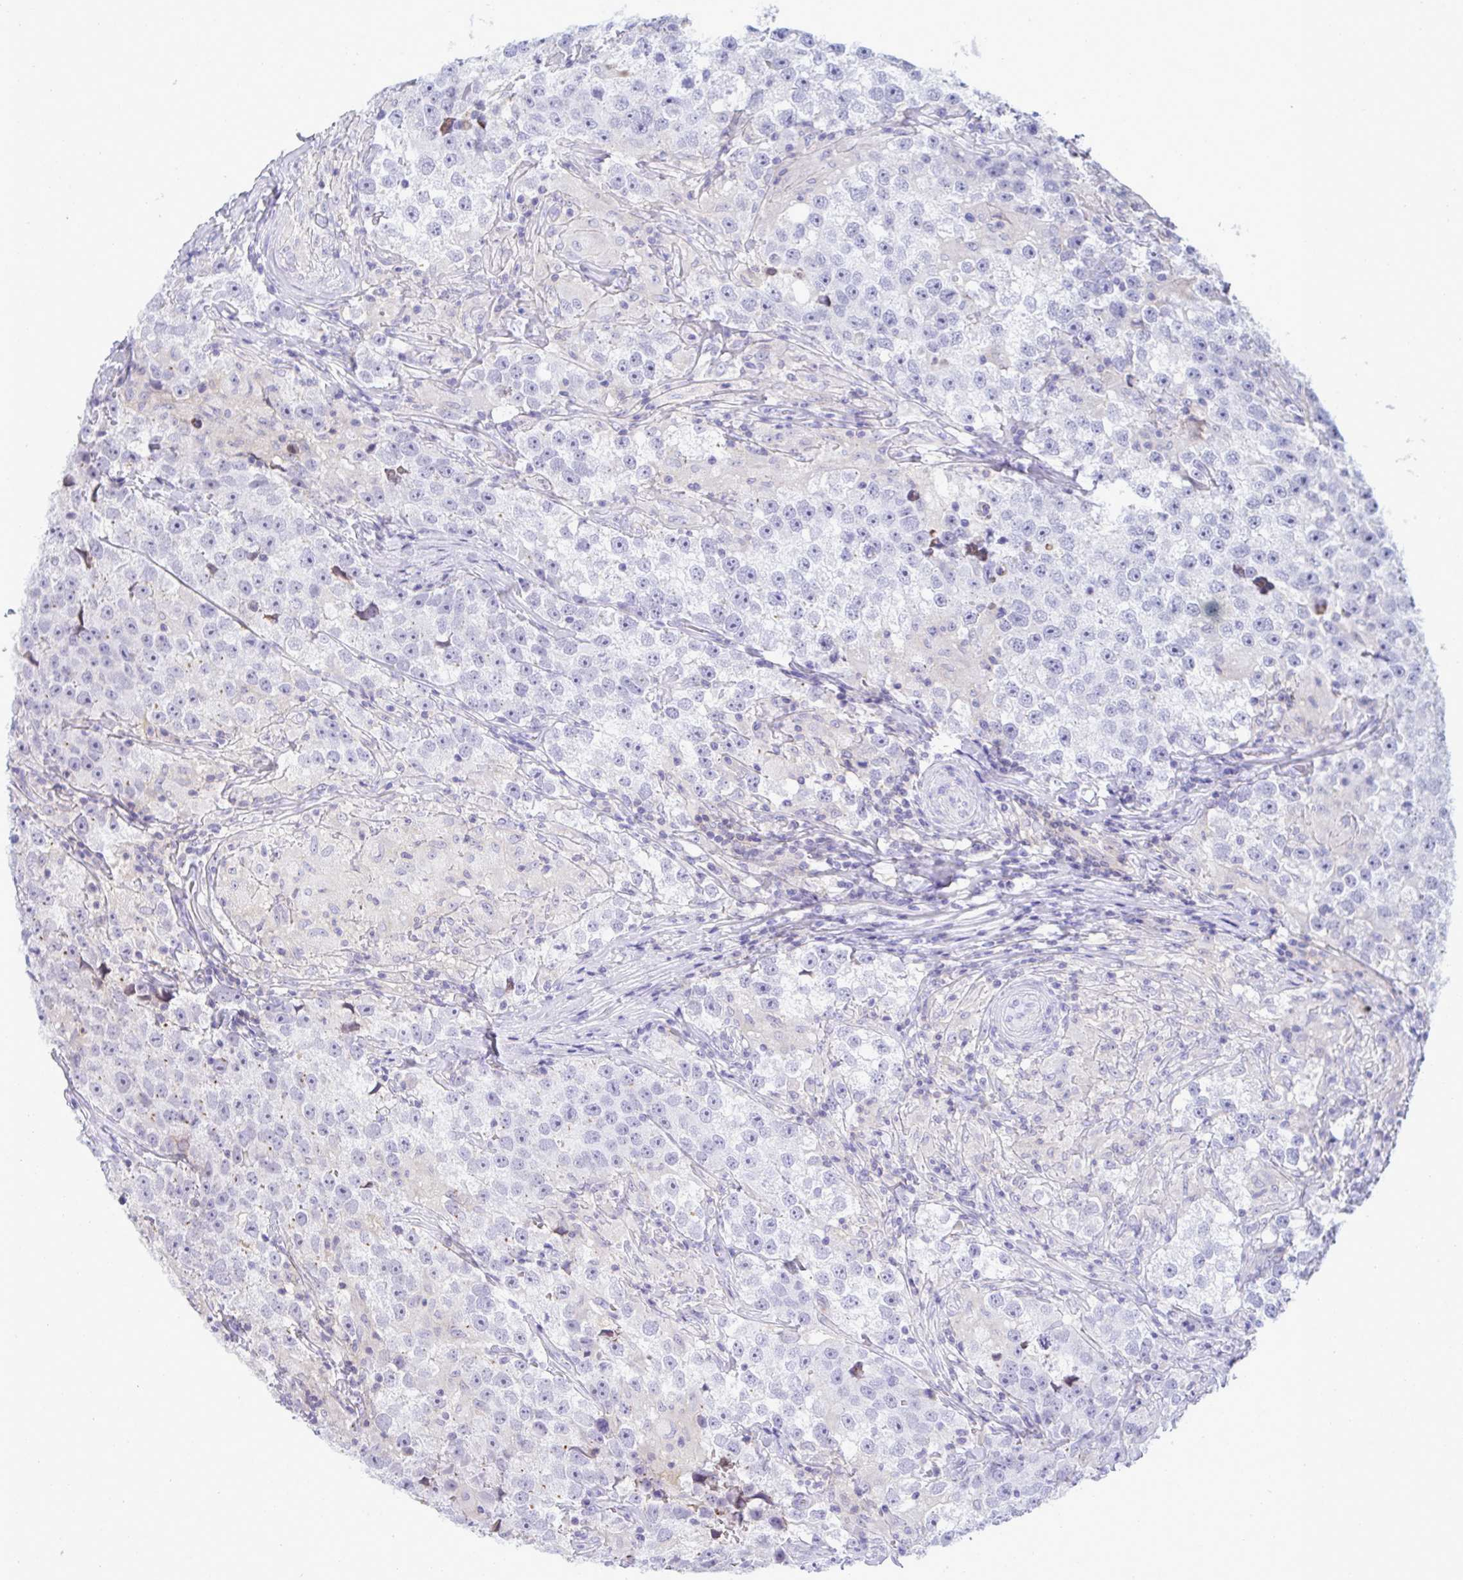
{"staining": {"intensity": "negative", "quantity": "none", "location": "none"}, "tissue": "testis cancer", "cell_type": "Tumor cells", "image_type": "cancer", "snomed": [{"axis": "morphology", "description": "Seminoma, NOS"}, {"axis": "topography", "description": "Testis"}], "caption": "Tumor cells are negative for brown protein staining in testis cancer.", "gene": "RGPD5", "patient": {"sex": "male", "age": 46}}